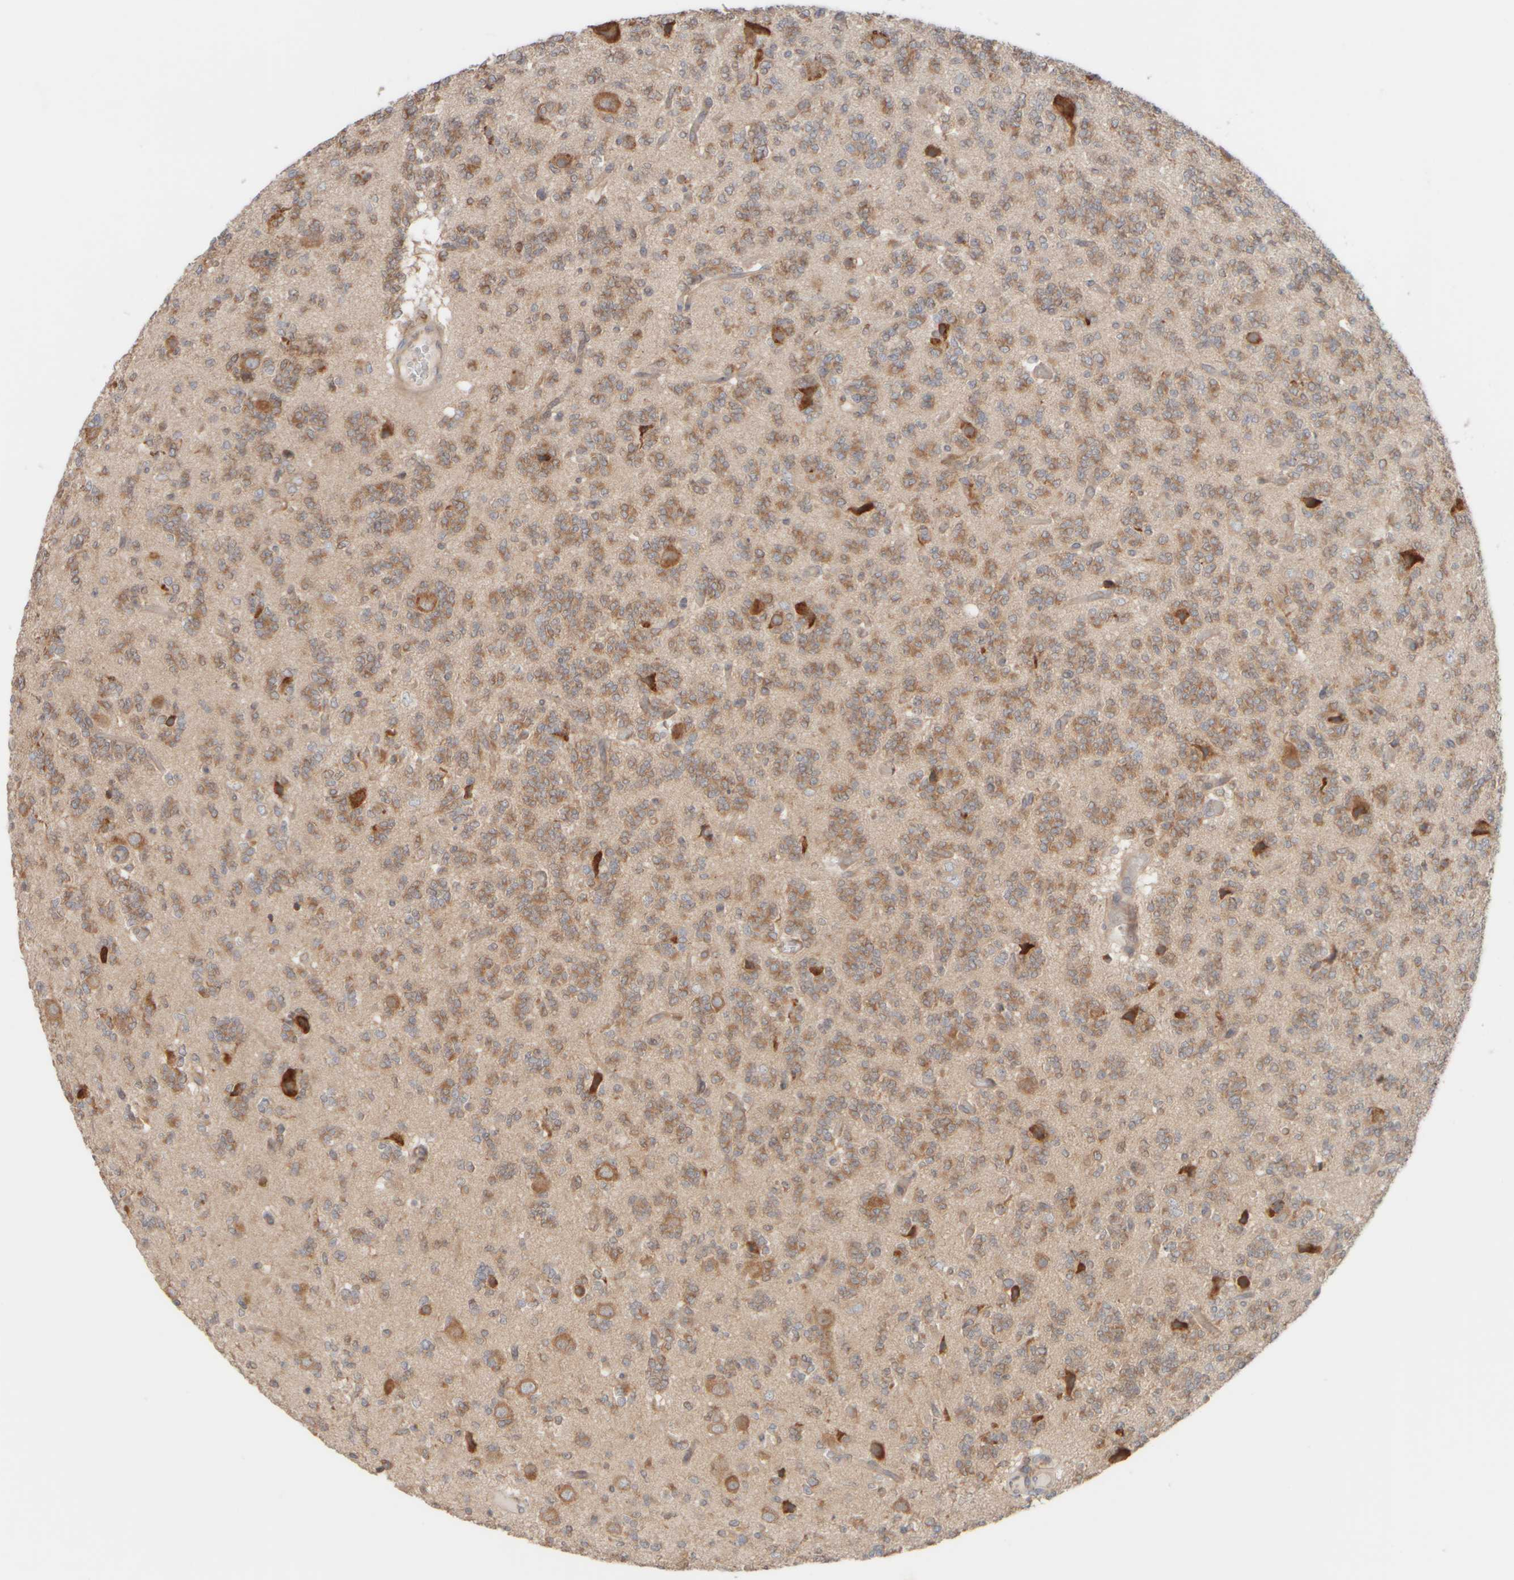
{"staining": {"intensity": "moderate", "quantity": ">75%", "location": "cytoplasmic/membranous"}, "tissue": "glioma", "cell_type": "Tumor cells", "image_type": "cancer", "snomed": [{"axis": "morphology", "description": "Glioma, malignant, Low grade"}, {"axis": "topography", "description": "Brain"}], "caption": "Protein staining of glioma tissue displays moderate cytoplasmic/membranous staining in approximately >75% of tumor cells.", "gene": "EIF2B3", "patient": {"sex": "male", "age": 38}}